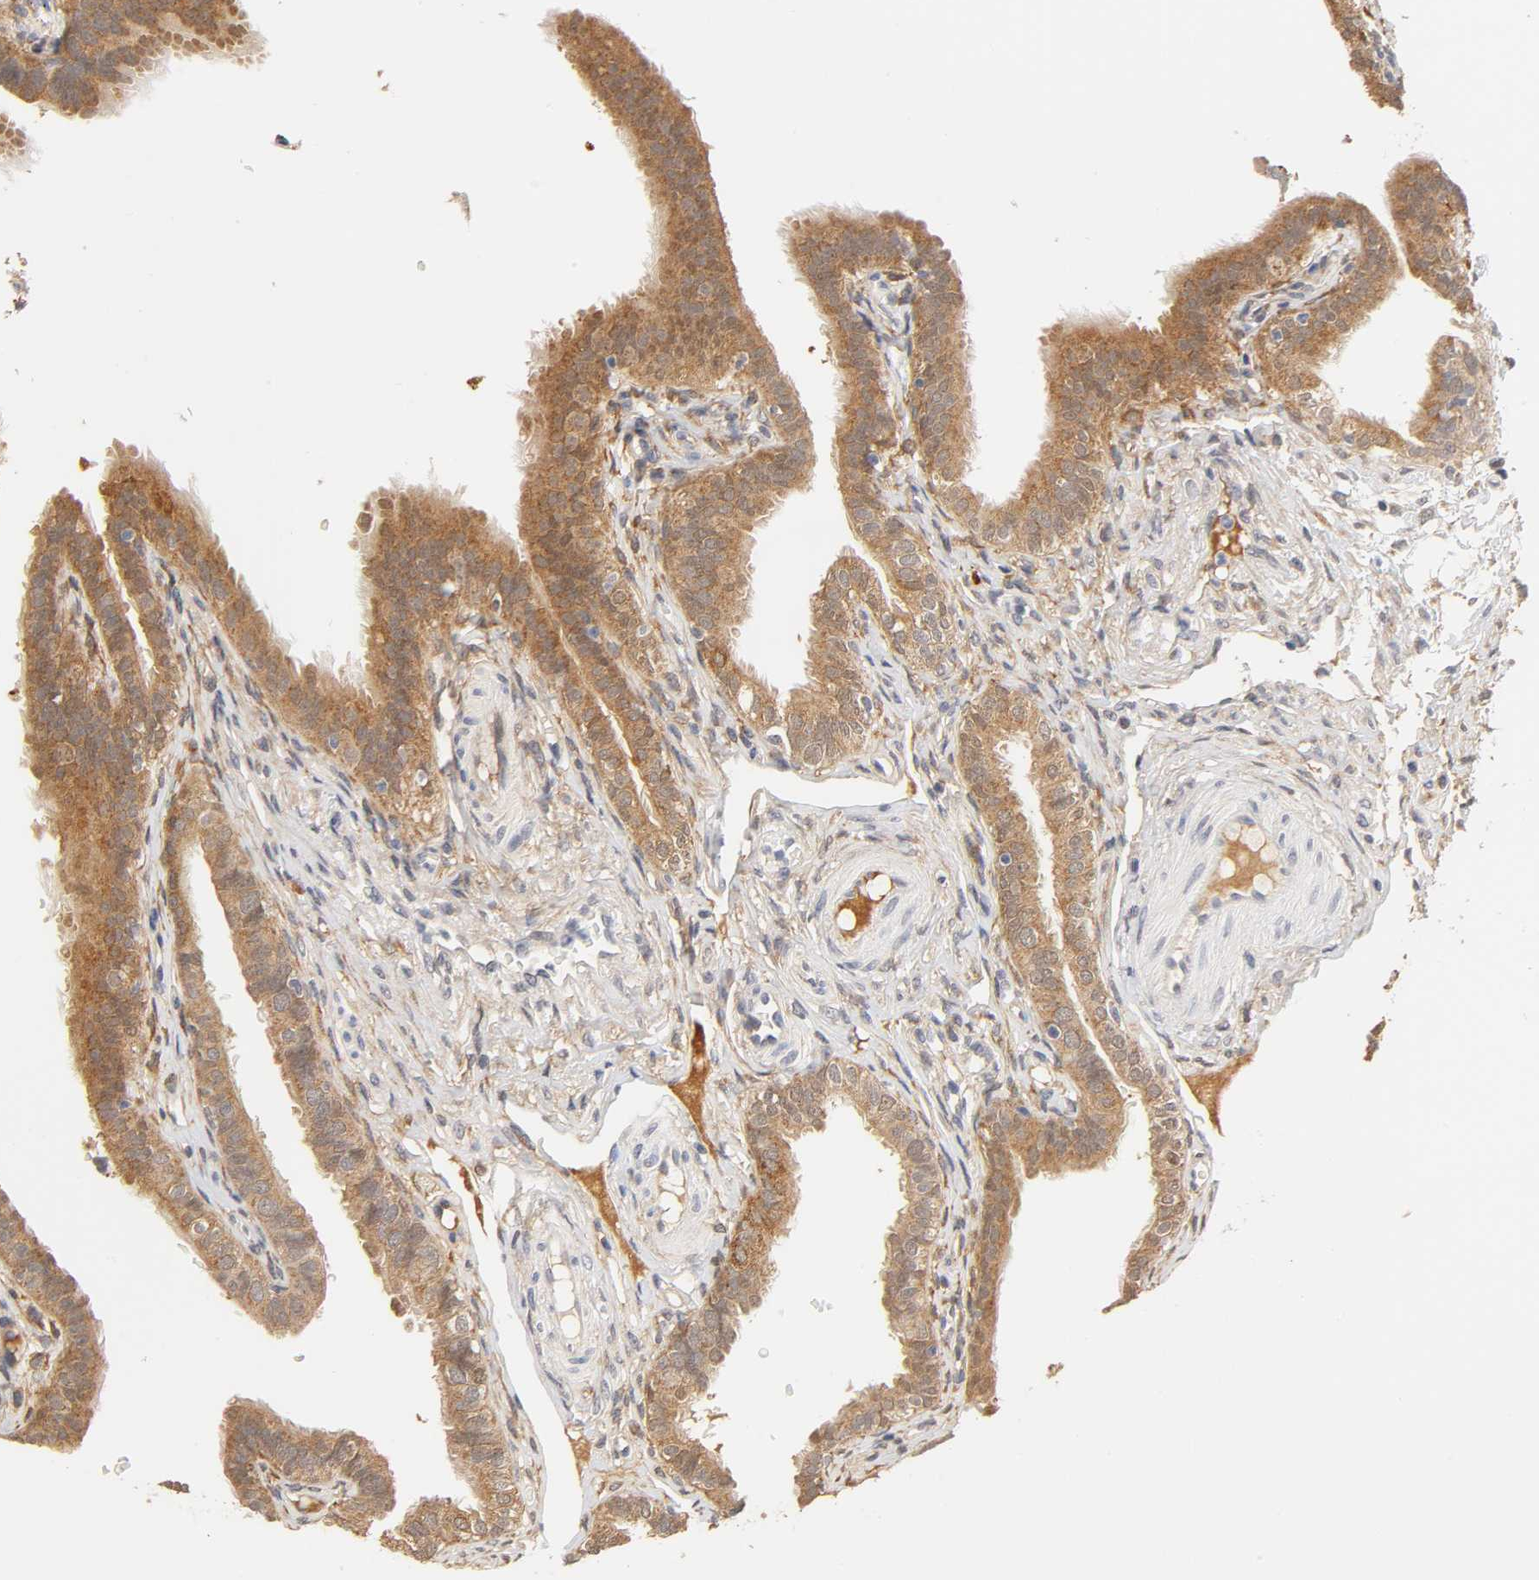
{"staining": {"intensity": "moderate", "quantity": ">75%", "location": "cytoplasmic/membranous"}, "tissue": "fallopian tube", "cell_type": "Glandular cells", "image_type": "normal", "snomed": [{"axis": "morphology", "description": "Normal tissue, NOS"}, {"axis": "morphology", "description": "Dermoid, NOS"}, {"axis": "topography", "description": "Fallopian tube"}], "caption": "Protein staining of unremarkable fallopian tube displays moderate cytoplasmic/membranous expression in approximately >75% of glandular cells.", "gene": "GSTZ1", "patient": {"sex": "female", "age": 33}}